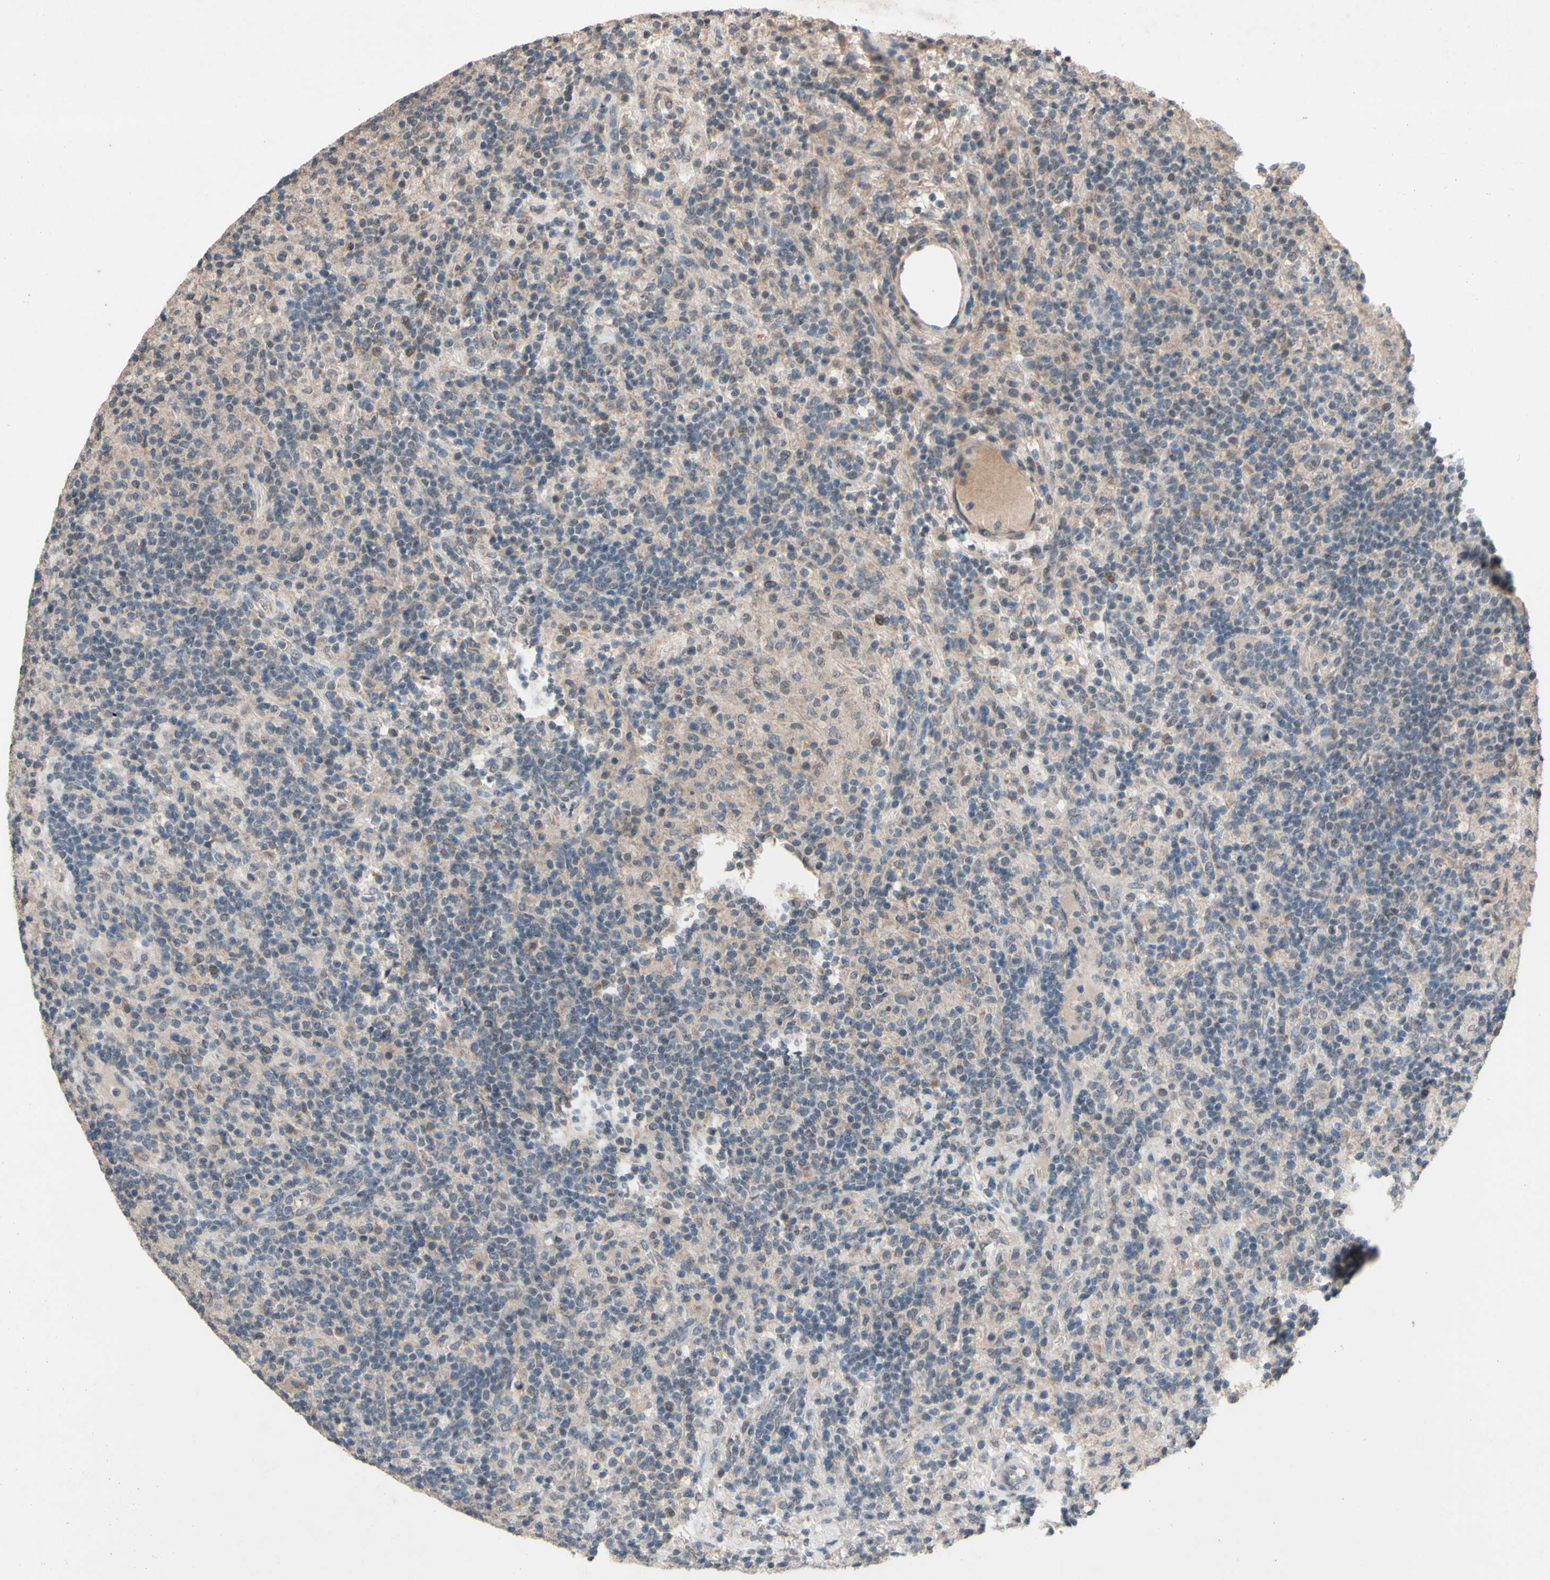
{"staining": {"intensity": "weak", "quantity": ">75%", "location": "cytoplasmic/membranous"}, "tissue": "lymphoma", "cell_type": "Tumor cells", "image_type": "cancer", "snomed": [{"axis": "morphology", "description": "Hodgkin's disease, NOS"}, {"axis": "topography", "description": "Lymph node"}], "caption": "A photomicrograph of human Hodgkin's disease stained for a protein shows weak cytoplasmic/membranous brown staining in tumor cells. The staining was performed using DAB (3,3'-diaminobenzidine) to visualize the protein expression in brown, while the nuclei were stained in blue with hematoxylin (Magnification: 20x).", "gene": "CDCP1", "patient": {"sex": "male", "age": 70}}